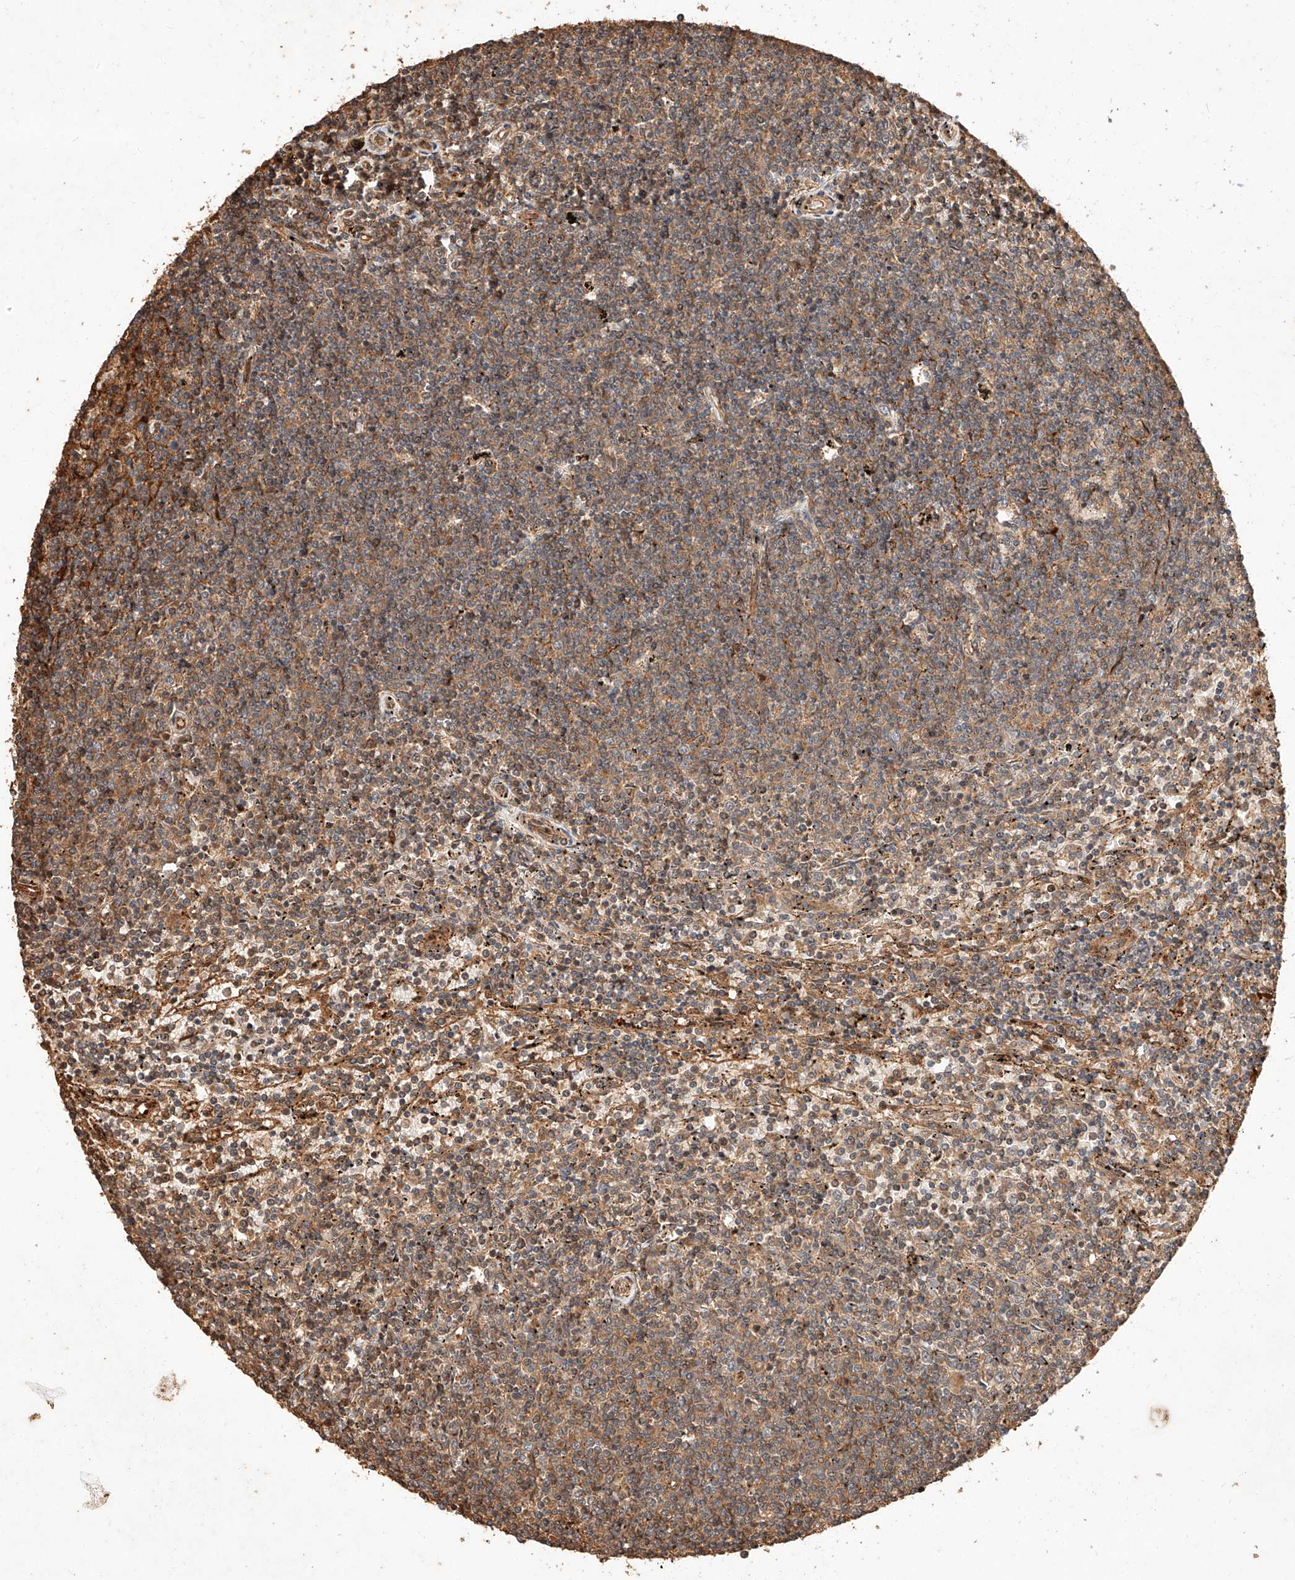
{"staining": {"intensity": "weak", "quantity": ">75%", "location": "cytoplasmic/membranous"}, "tissue": "lymphoma", "cell_type": "Tumor cells", "image_type": "cancer", "snomed": [{"axis": "morphology", "description": "Malignant lymphoma, non-Hodgkin's type, Low grade"}, {"axis": "topography", "description": "Spleen"}], "caption": "Immunohistochemistry (IHC) image of human lymphoma stained for a protein (brown), which shows low levels of weak cytoplasmic/membranous staining in approximately >75% of tumor cells.", "gene": "GHDC", "patient": {"sex": "female", "age": 50}}